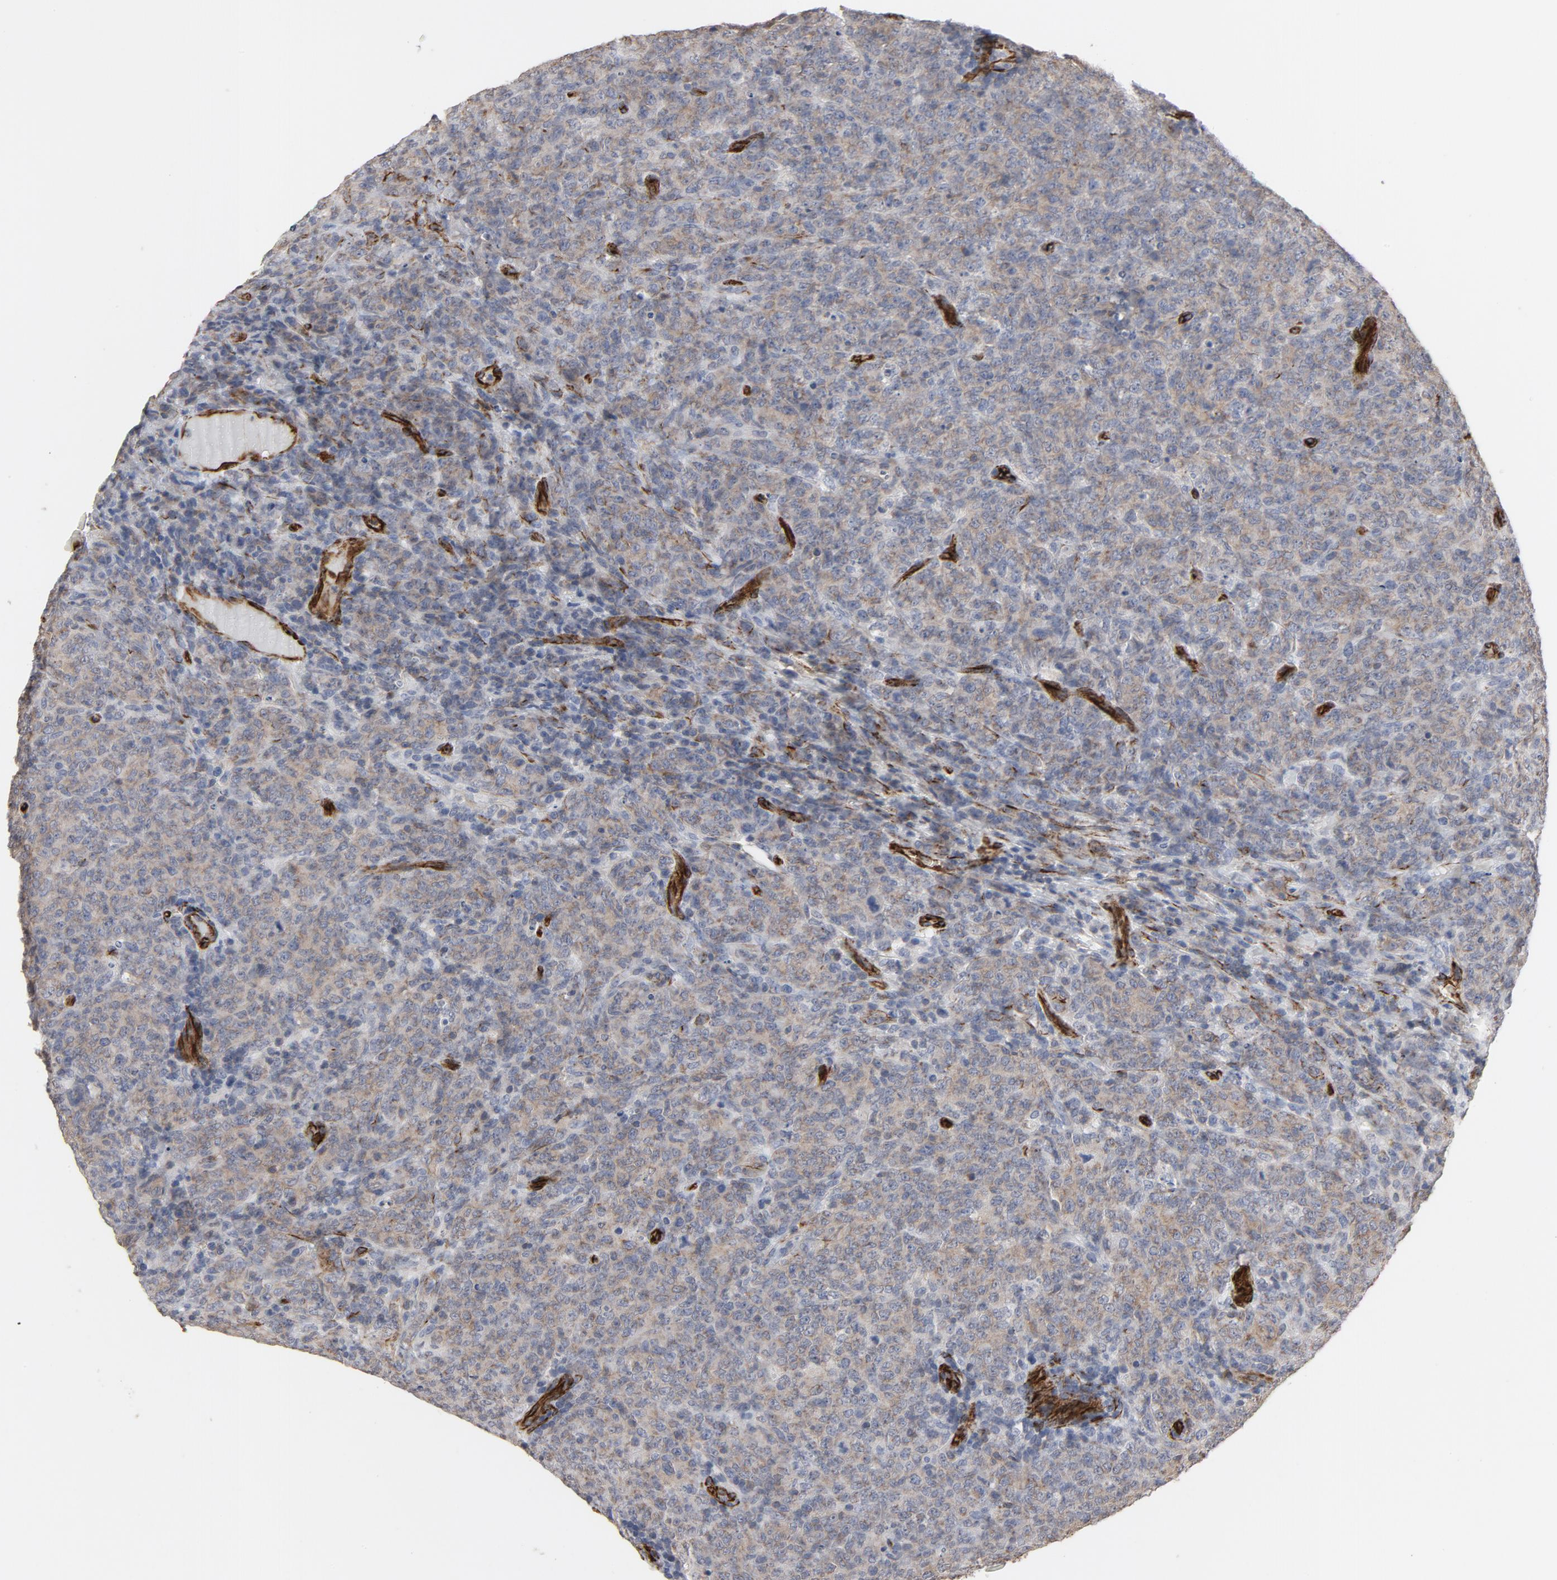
{"staining": {"intensity": "weak", "quantity": ">75%", "location": "cytoplasmic/membranous"}, "tissue": "lymphoma", "cell_type": "Tumor cells", "image_type": "cancer", "snomed": [{"axis": "morphology", "description": "Malignant lymphoma, non-Hodgkin's type, High grade"}, {"axis": "topography", "description": "Tonsil"}], "caption": "Malignant lymphoma, non-Hodgkin's type (high-grade) stained with DAB (3,3'-diaminobenzidine) IHC demonstrates low levels of weak cytoplasmic/membranous expression in approximately >75% of tumor cells. The staining is performed using DAB brown chromogen to label protein expression. The nuclei are counter-stained blue using hematoxylin.", "gene": "GNG2", "patient": {"sex": "female", "age": 36}}